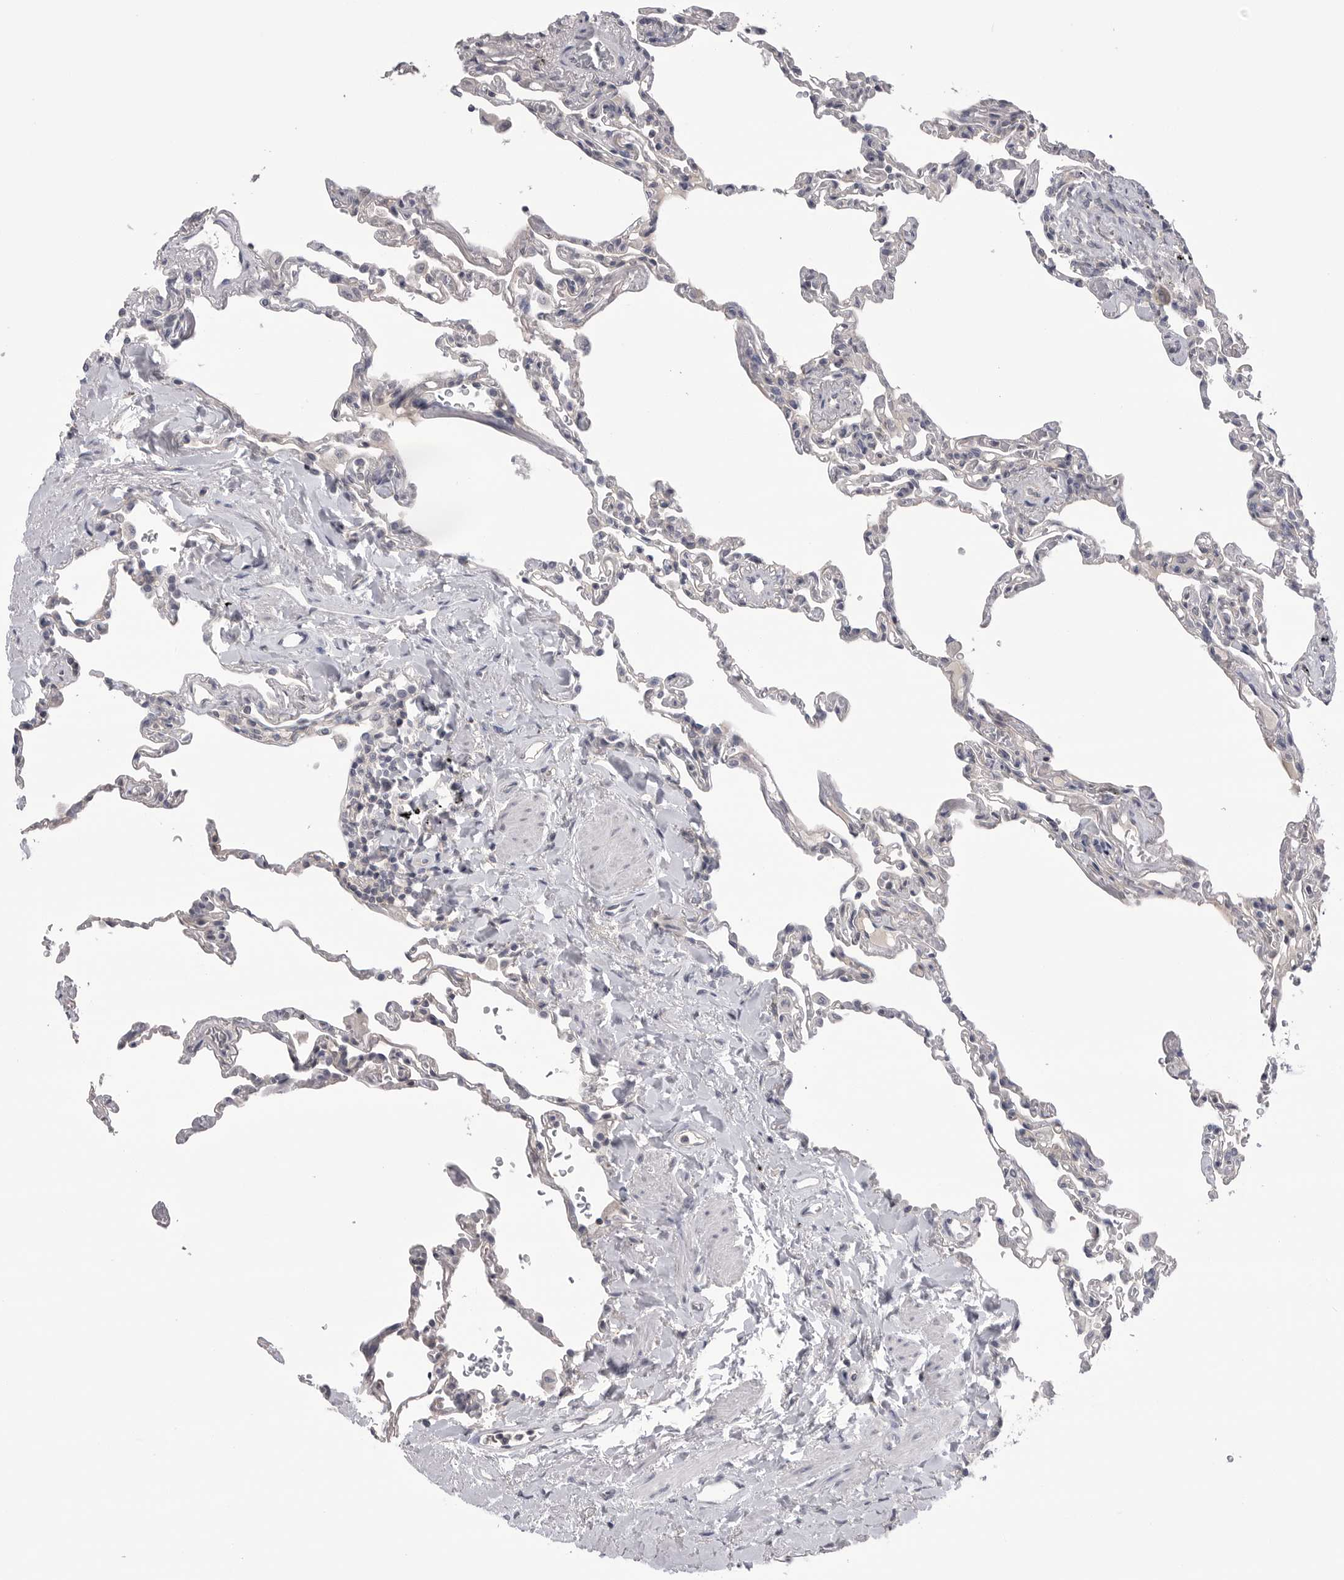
{"staining": {"intensity": "negative", "quantity": "none", "location": "none"}, "tissue": "lung", "cell_type": "Alveolar cells", "image_type": "normal", "snomed": [{"axis": "morphology", "description": "Normal tissue, NOS"}, {"axis": "topography", "description": "Lung"}], "caption": "Immunohistochemical staining of normal lung shows no significant expression in alveolar cells. (Stains: DAB IHC with hematoxylin counter stain, Microscopy: brightfield microscopy at high magnification).", "gene": "DLGAP3", "patient": {"sex": "male", "age": 59}}